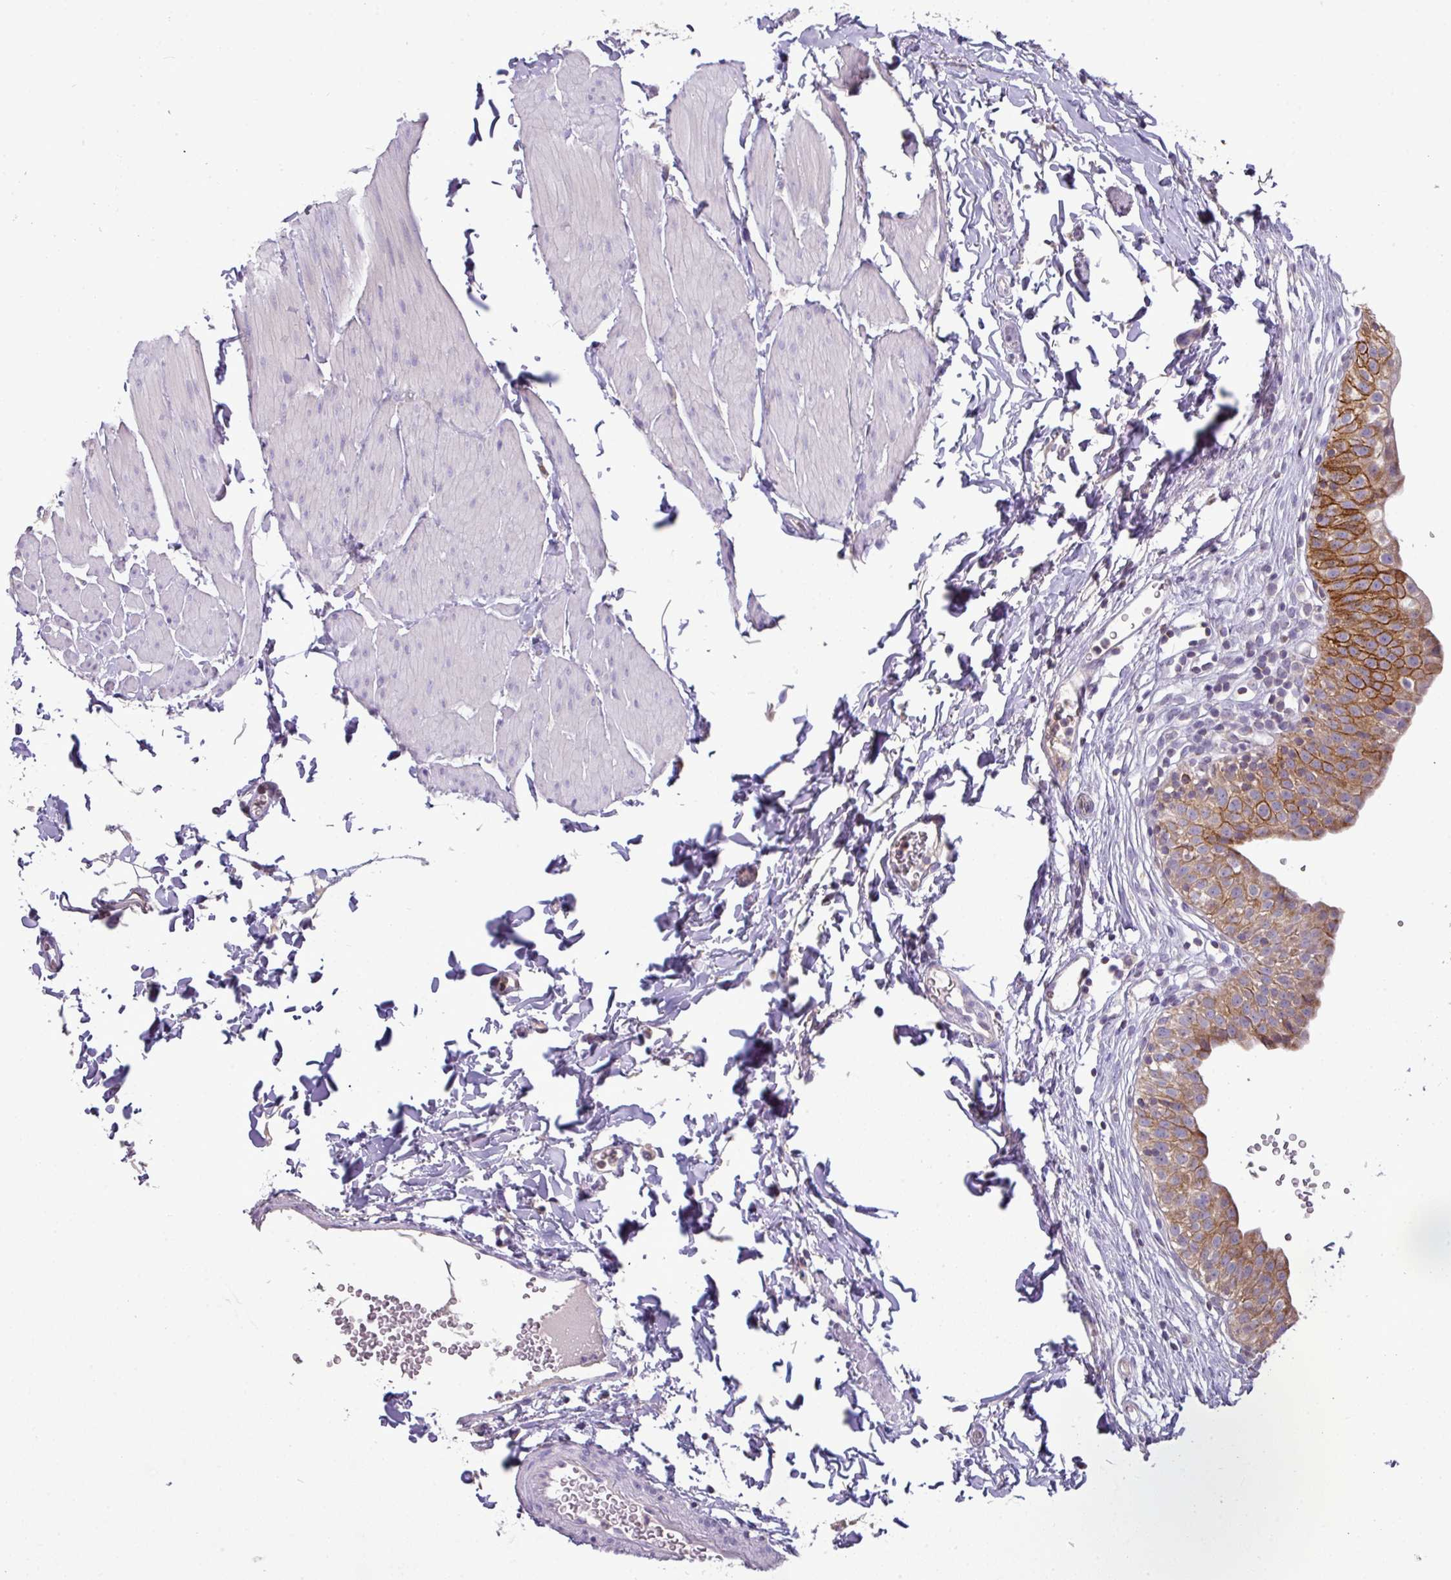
{"staining": {"intensity": "moderate", "quantity": ">75%", "location": "cytoplasmic/membranous"}, "tissue": "urinary bladder", "cell_type": "Urothelial cells", "image_type": "normal", "snomed": [{"axis": "morphology", "description": "Normal tissue, NOS"}, {"axis": "topography", "description": "Urinary bladder"}, {"axis": "topography", "description": "Peripheral nerve tissue"}], "caption": "High-magnification brightfield microscopy of unremarkable urinary bladder stained with DAB (3,3'-diaminobenzidine) (brown) and counterstained with hematoxylin (blue). urothelial cells exhibit moderate cytoplasmic/membranous staining is present in about>75% of cells.", "gene": "TRAPPC1", "patient": {"sex": "male", "age": 55}}